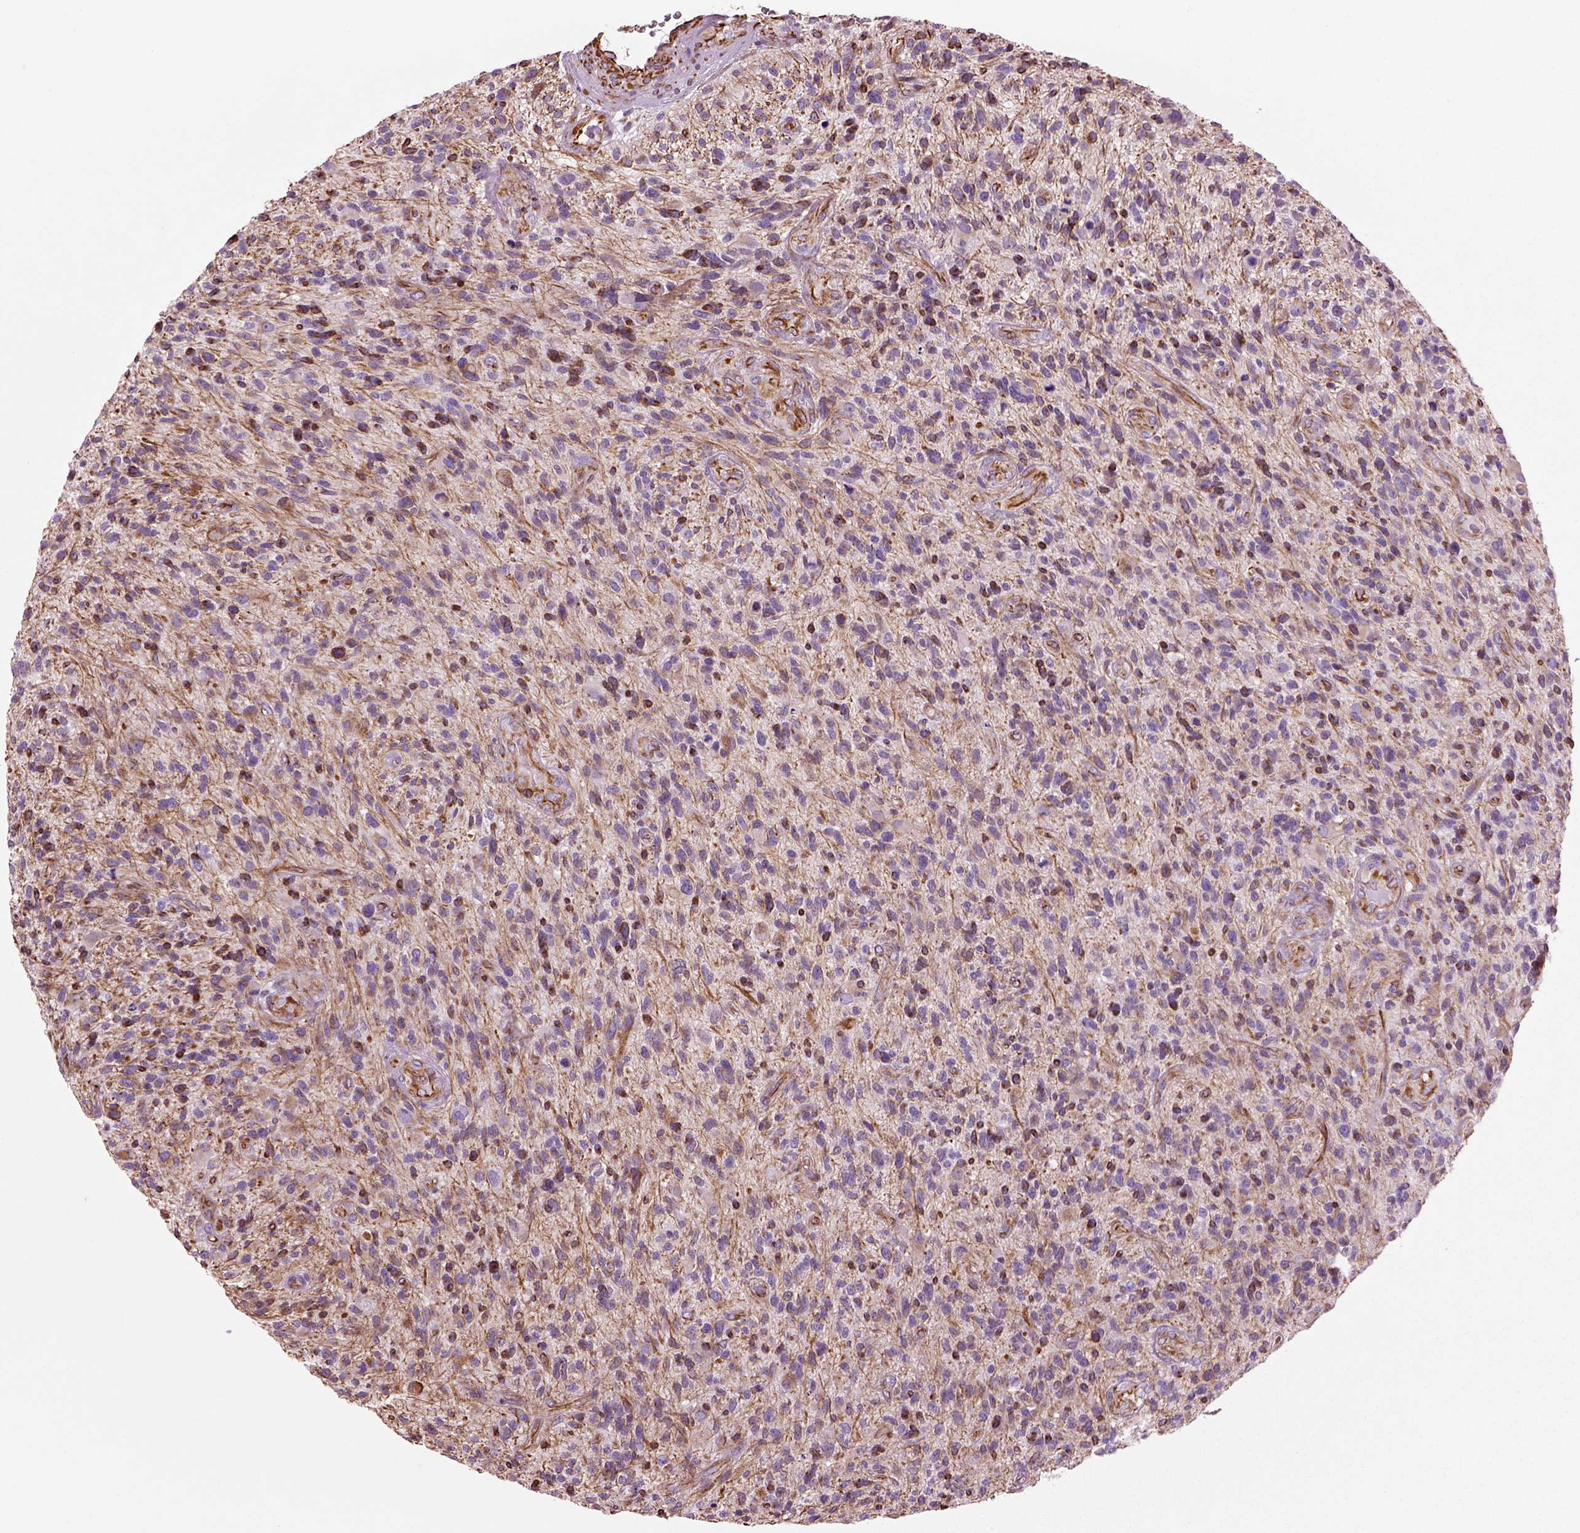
{"staining": {"intensity": "negative", "quantity": "none", "location": "none"}, "tissue": "glioma", "cell_type": "Tumor cells", "image_type": "cancer", "snomed": [{"axis": "morphology", "description": "Glioma, malignant, High grade"}, {"axis": "topography", "description": "Brain"}], "caption": "Human malignant glioma (high-grade) stained for a protein using immunohistochemistry demonstrates no staining in tumor cells.", "gene": "ACER3", "patient": {"sex": "male", "age": 47}}